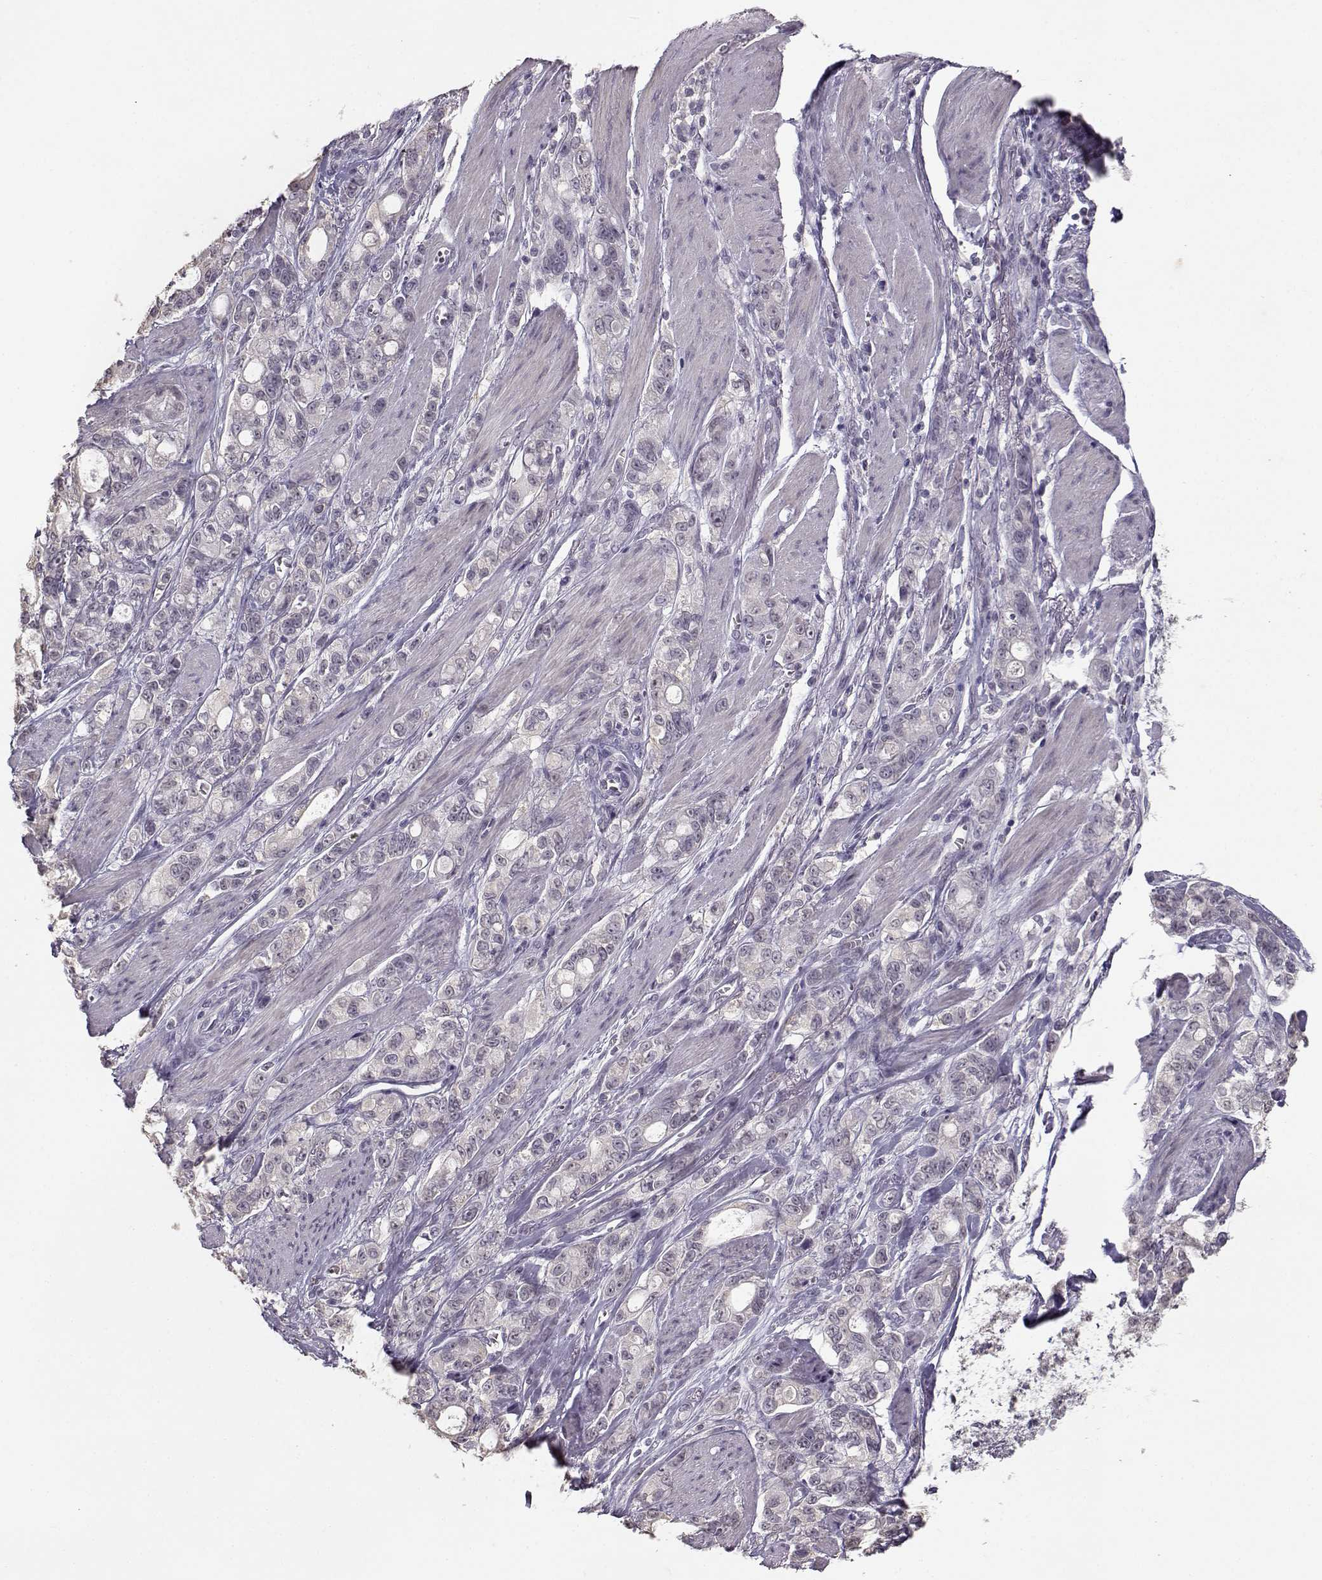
{"staining": {"intensity": "negative", "quantity": "none", "location": "none"}, "tissue": "stomach cancer", "cell_type": "Tumor cells", "image_type": "cancer", "snomed": [{"axis": "morphology", "description": "Adenocarcinoma, NOS"}, {"axis": "topography", "description": "Stomach"}], "caption": "This is a image of immunohistochemistry staining of stomach adenocarcinoma, which shows no positivity in tumor cells.", "gene": "UROC1", "patient": {"sex": "male", "age": 63}}